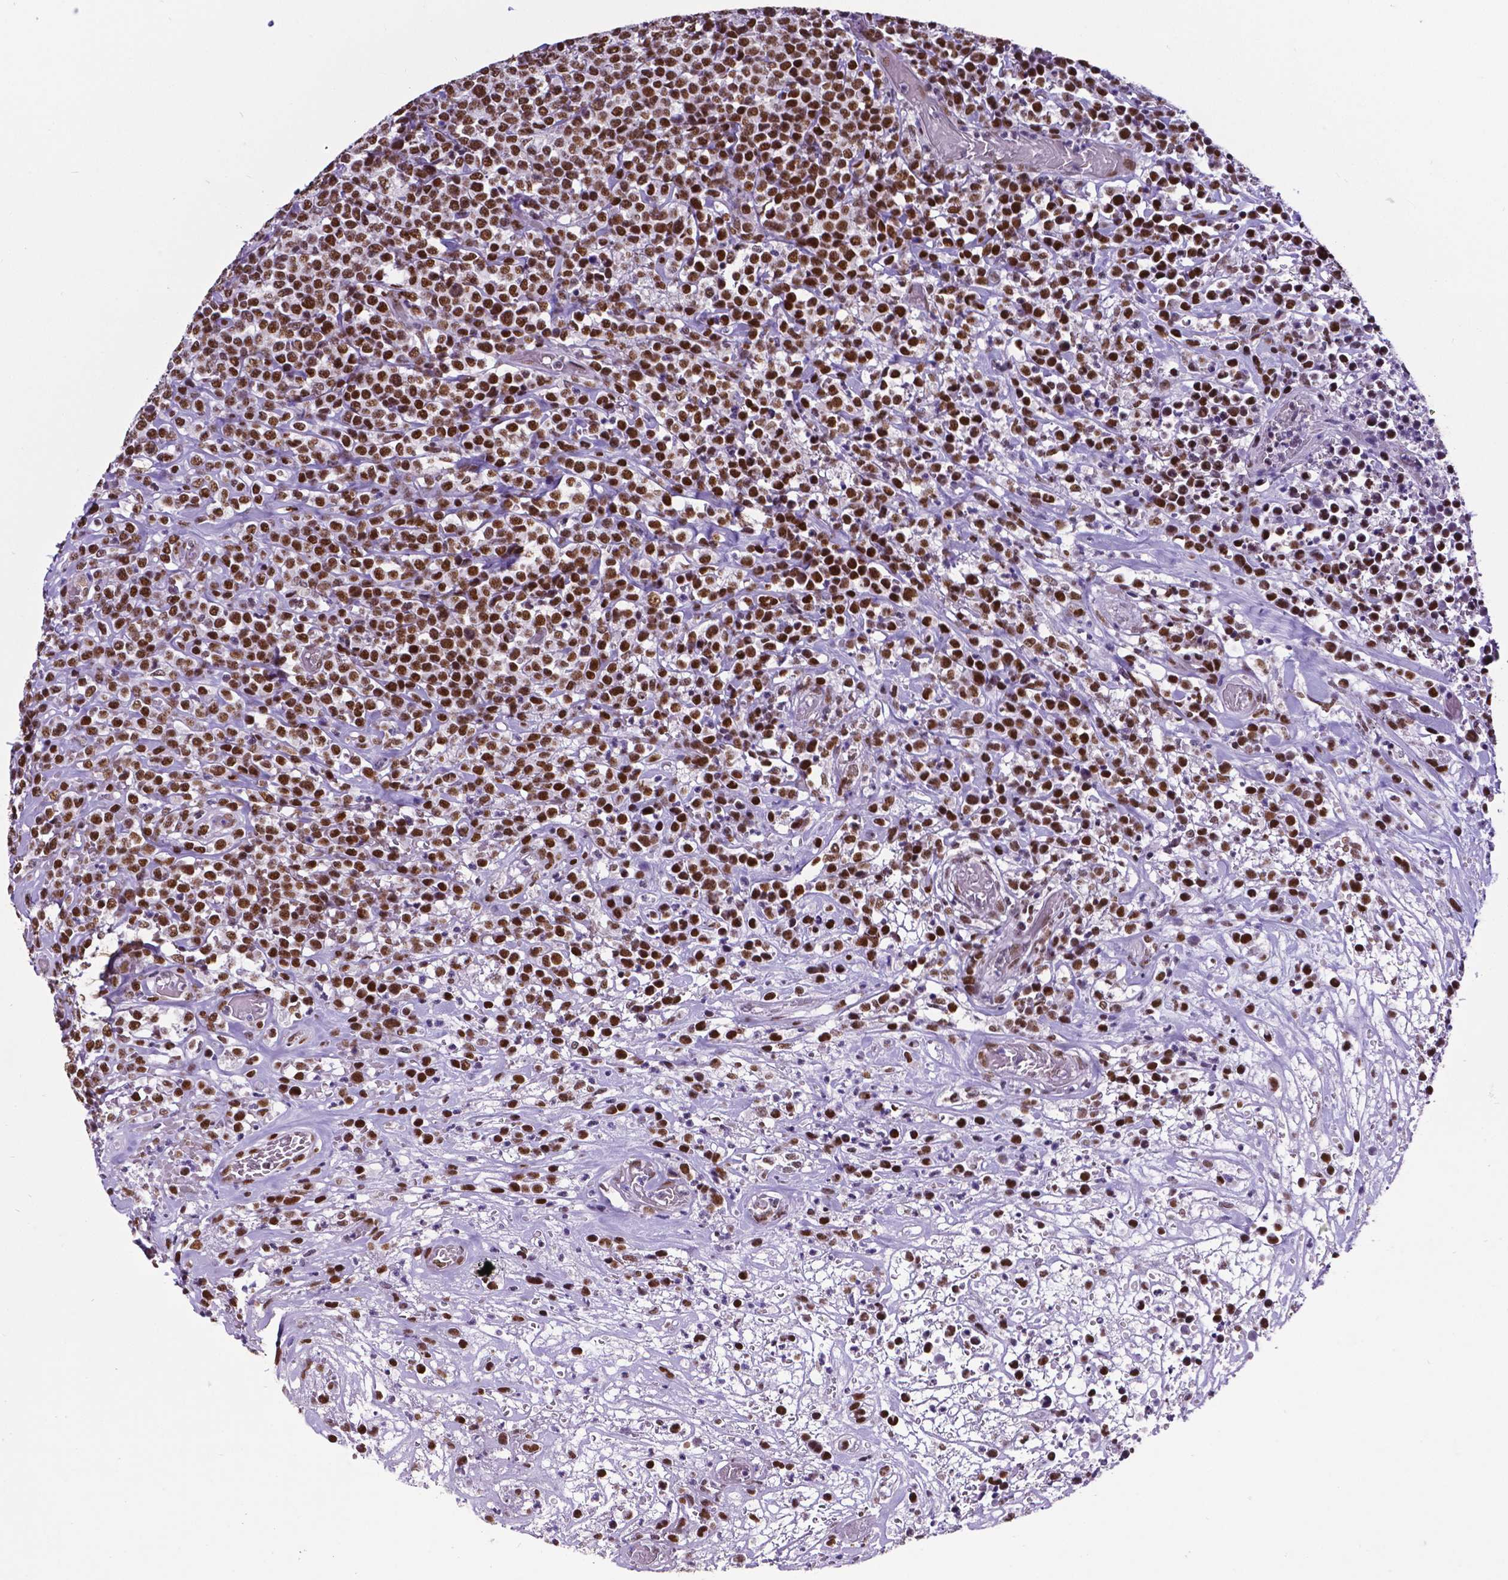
{"staining": {"intensity": "strong", "quantity": ">75%", "location": "nuclear"}, "tissue": "lymphoma", "cell_type": "Tumor cells", "image_type": "cancer", "snomed": [{"axis": "morphology", "description": "Malignant lymphoma, non-Hodgkin's type, High grade"}, {"axis": "topography", "description": "Soft tissue"}], "caption": "Strong nuclear expression for a protein is appreciated in about >75% of tumor cells of high-grade malignant lymphoma, non-Hodgkin's type using IHC.", "gene": "REST", "patient": {"sex": "female", "age": 56}}